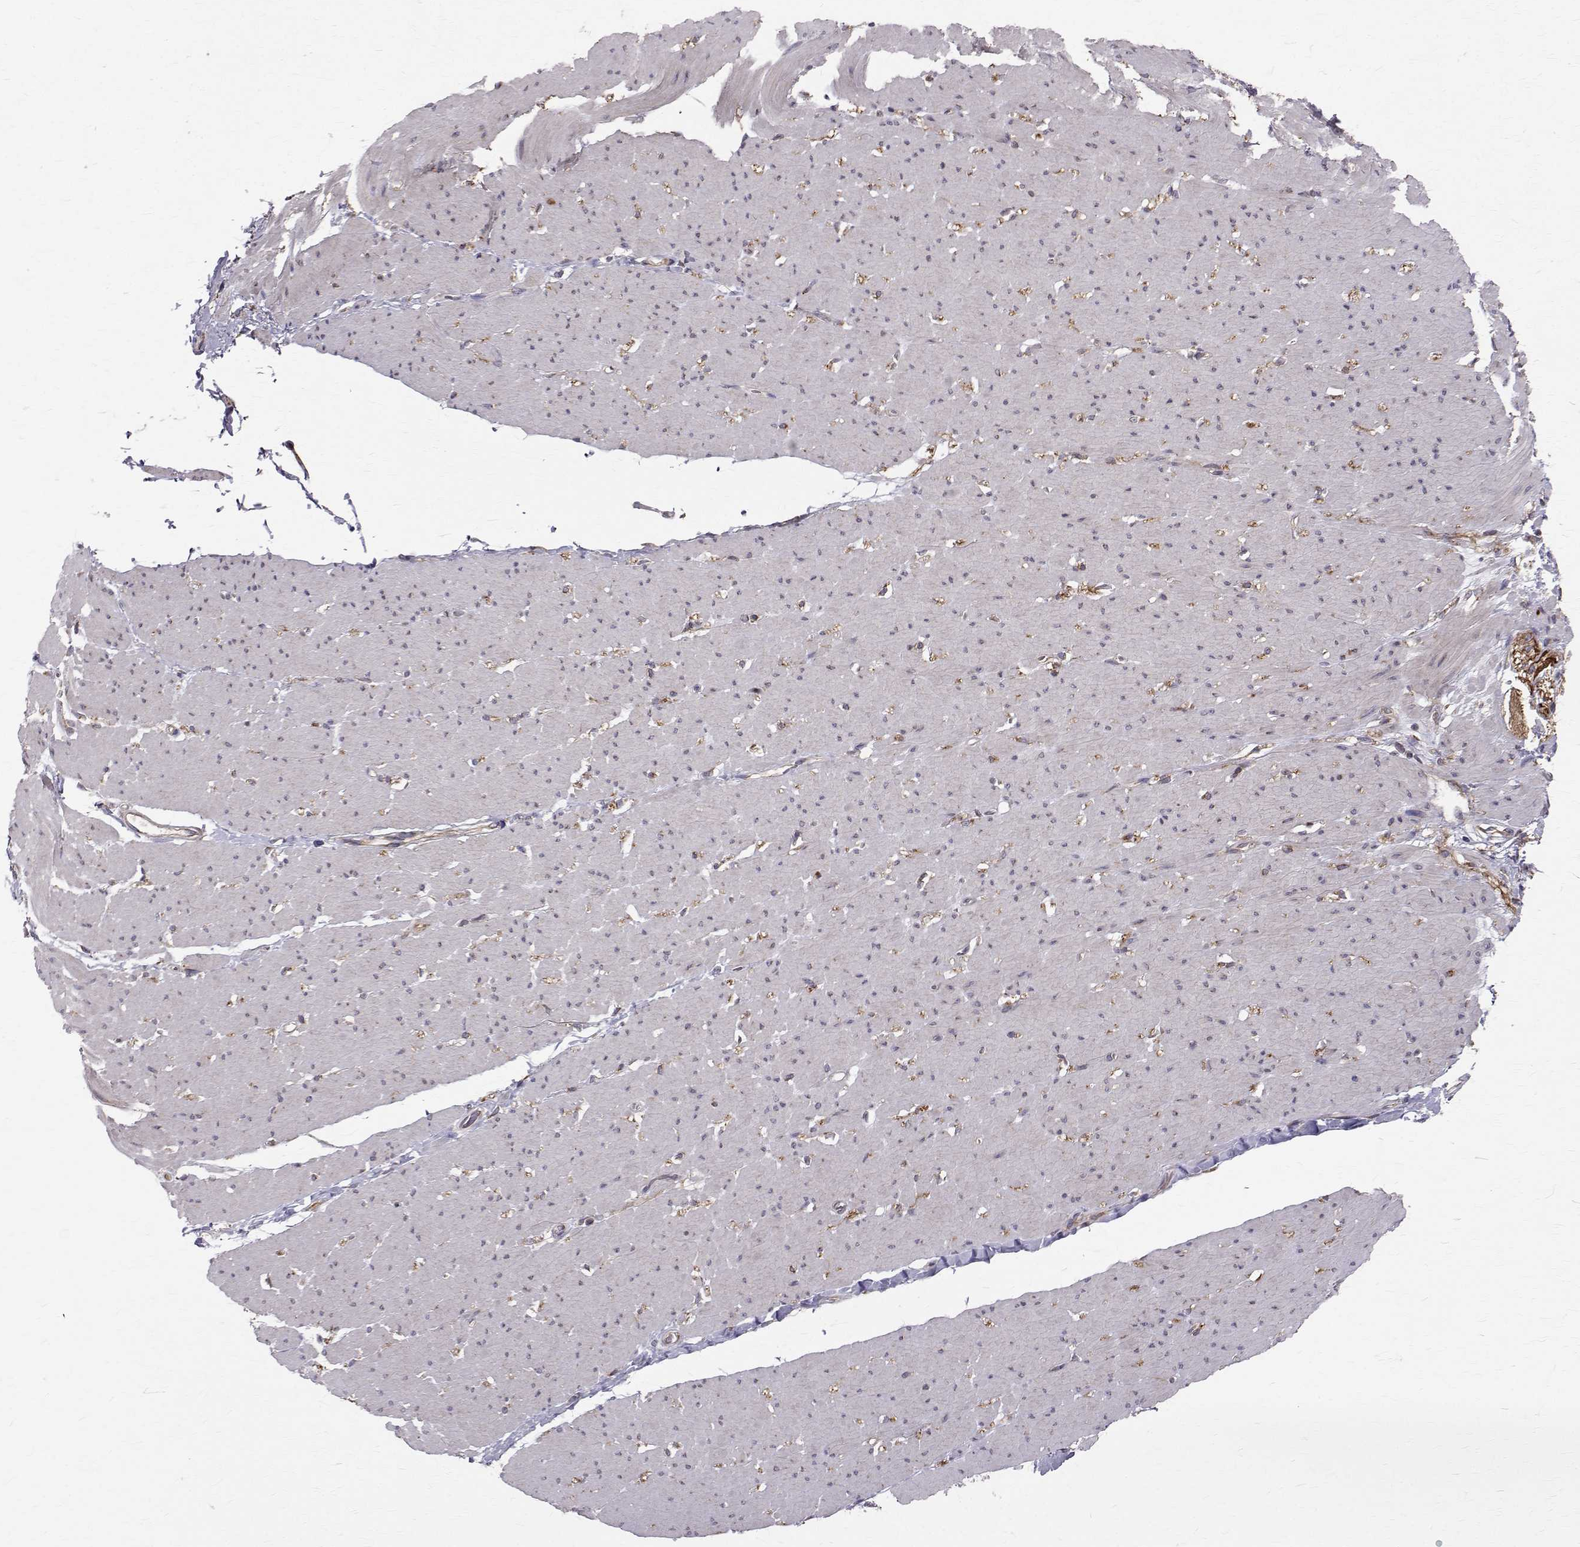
{"staining": {"intensity": "weak", "quantity": "<25%", "location": "cytoplasmic/membranous"}, "tissue": "smooth muscle", "cell_type": "Smooth muscle cells", "image_type": "normal", "snomed": [{"axis": "morphology", "description": "Normal tissue, NOS"}, {"axis": "topography", "description": "Smooth muscle"}, {"axis": "topography", "description": "Rectum"}], "caption": "Immunohistochemistry (IHC) micrograph of unremarkable smooth muscle: smooth muscle stained with DAB (3,3'-diaminobenzidine) reveals no significant protein expression in smooth muscle cells.", "gene": "ARFGAP1", "patient": {"sex": "male", "age": 53}}